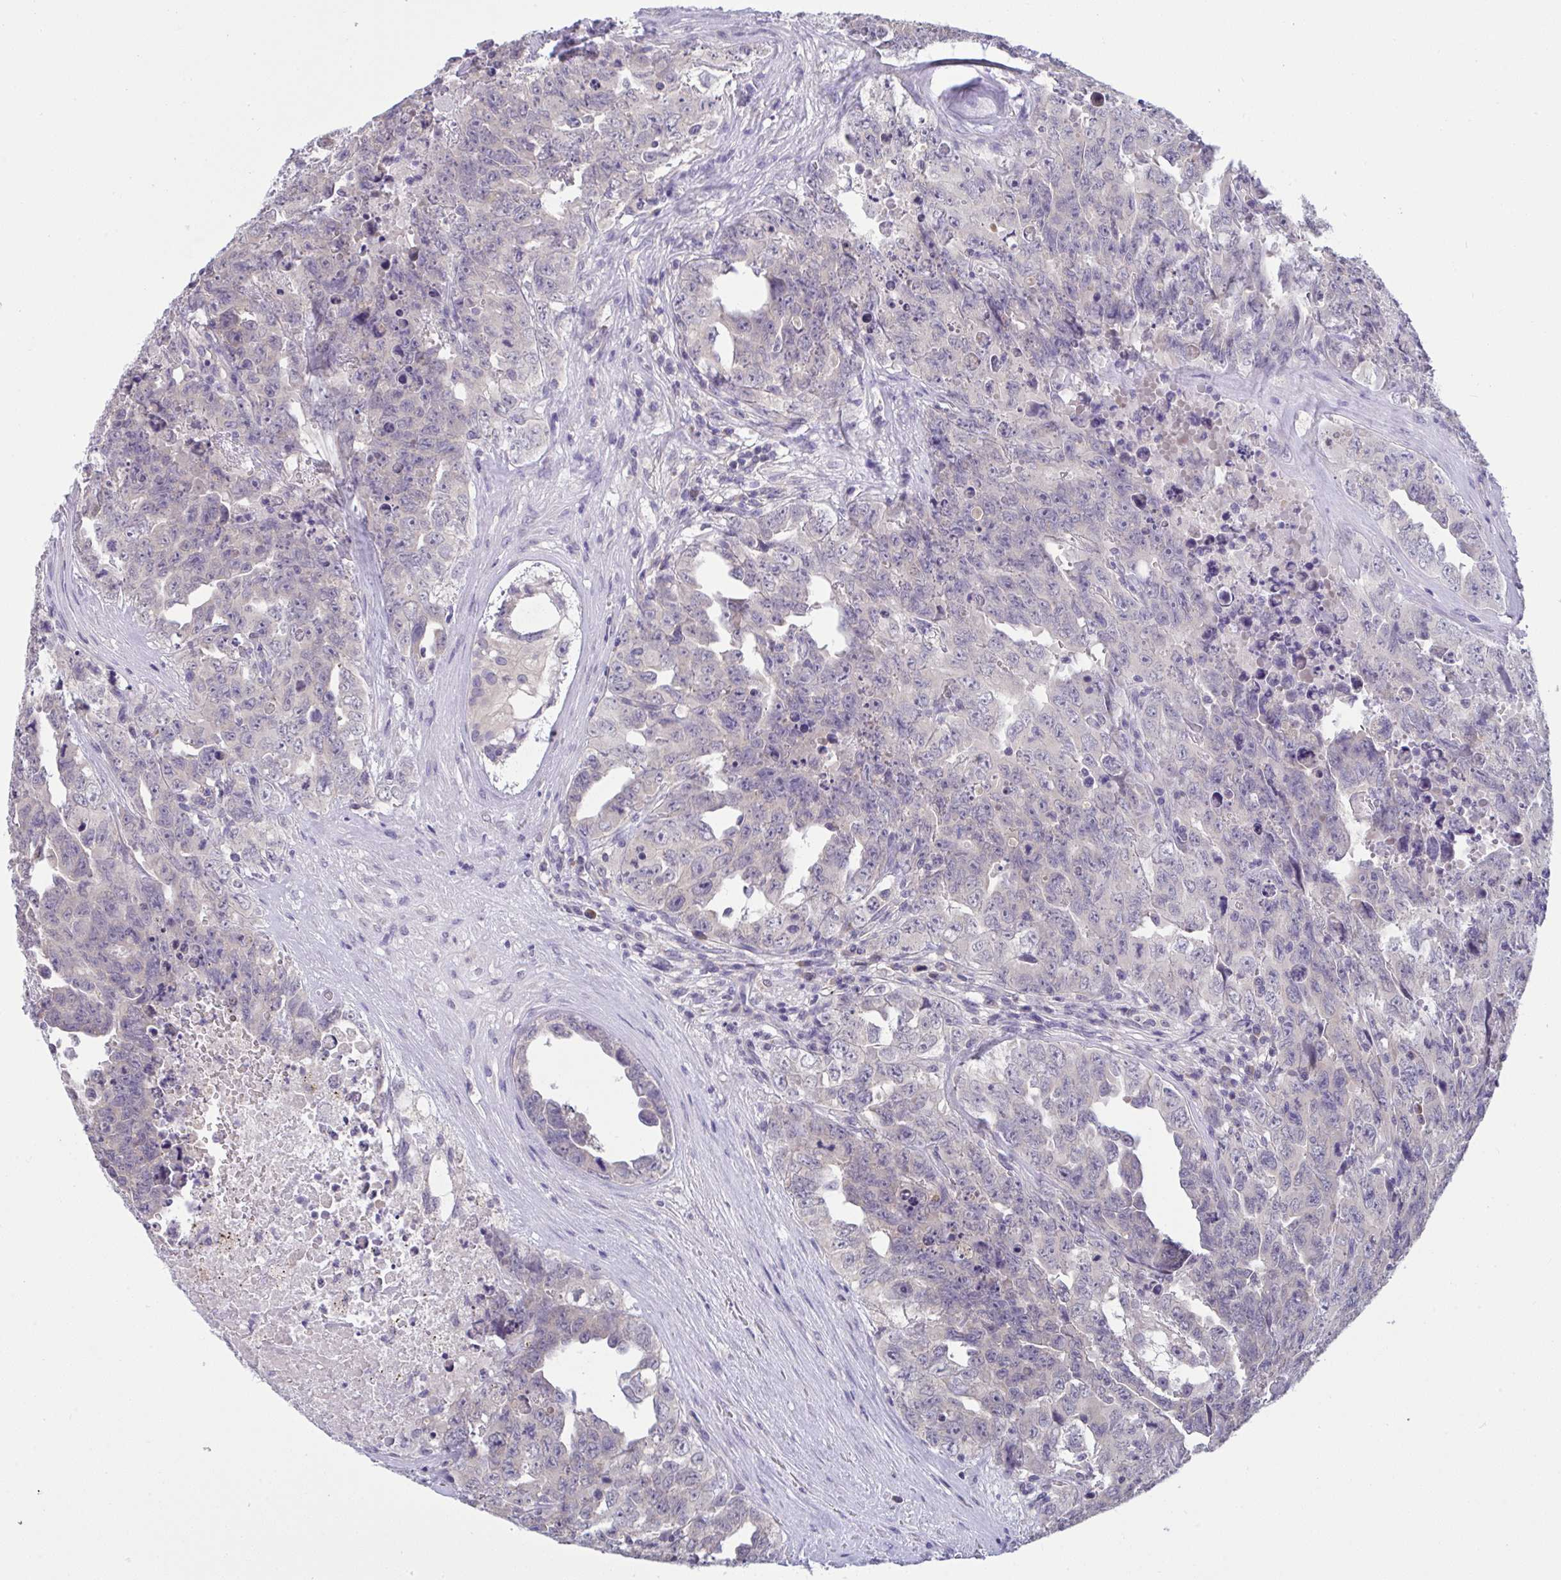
{"staining": {"intensity": "negative", "quantity": "none", "location": "none"}, "tissue": "testis cancer", "cell_type": "Tumor cells", "image_type": "cancer", "snomed": [{"axis": "morphology", "description": "Carcinoma, Embryonal, NOS"}, {"axis": "topography", "description": "Testis"}], "caption": "Immunohistochemistry (IHC) histopathology image of human testis cancer stained for a protein (brown), which reveals no expression in tumor cells.", "gene": "TMEM41A", "patient": {"sex": "male", "age": 24}}